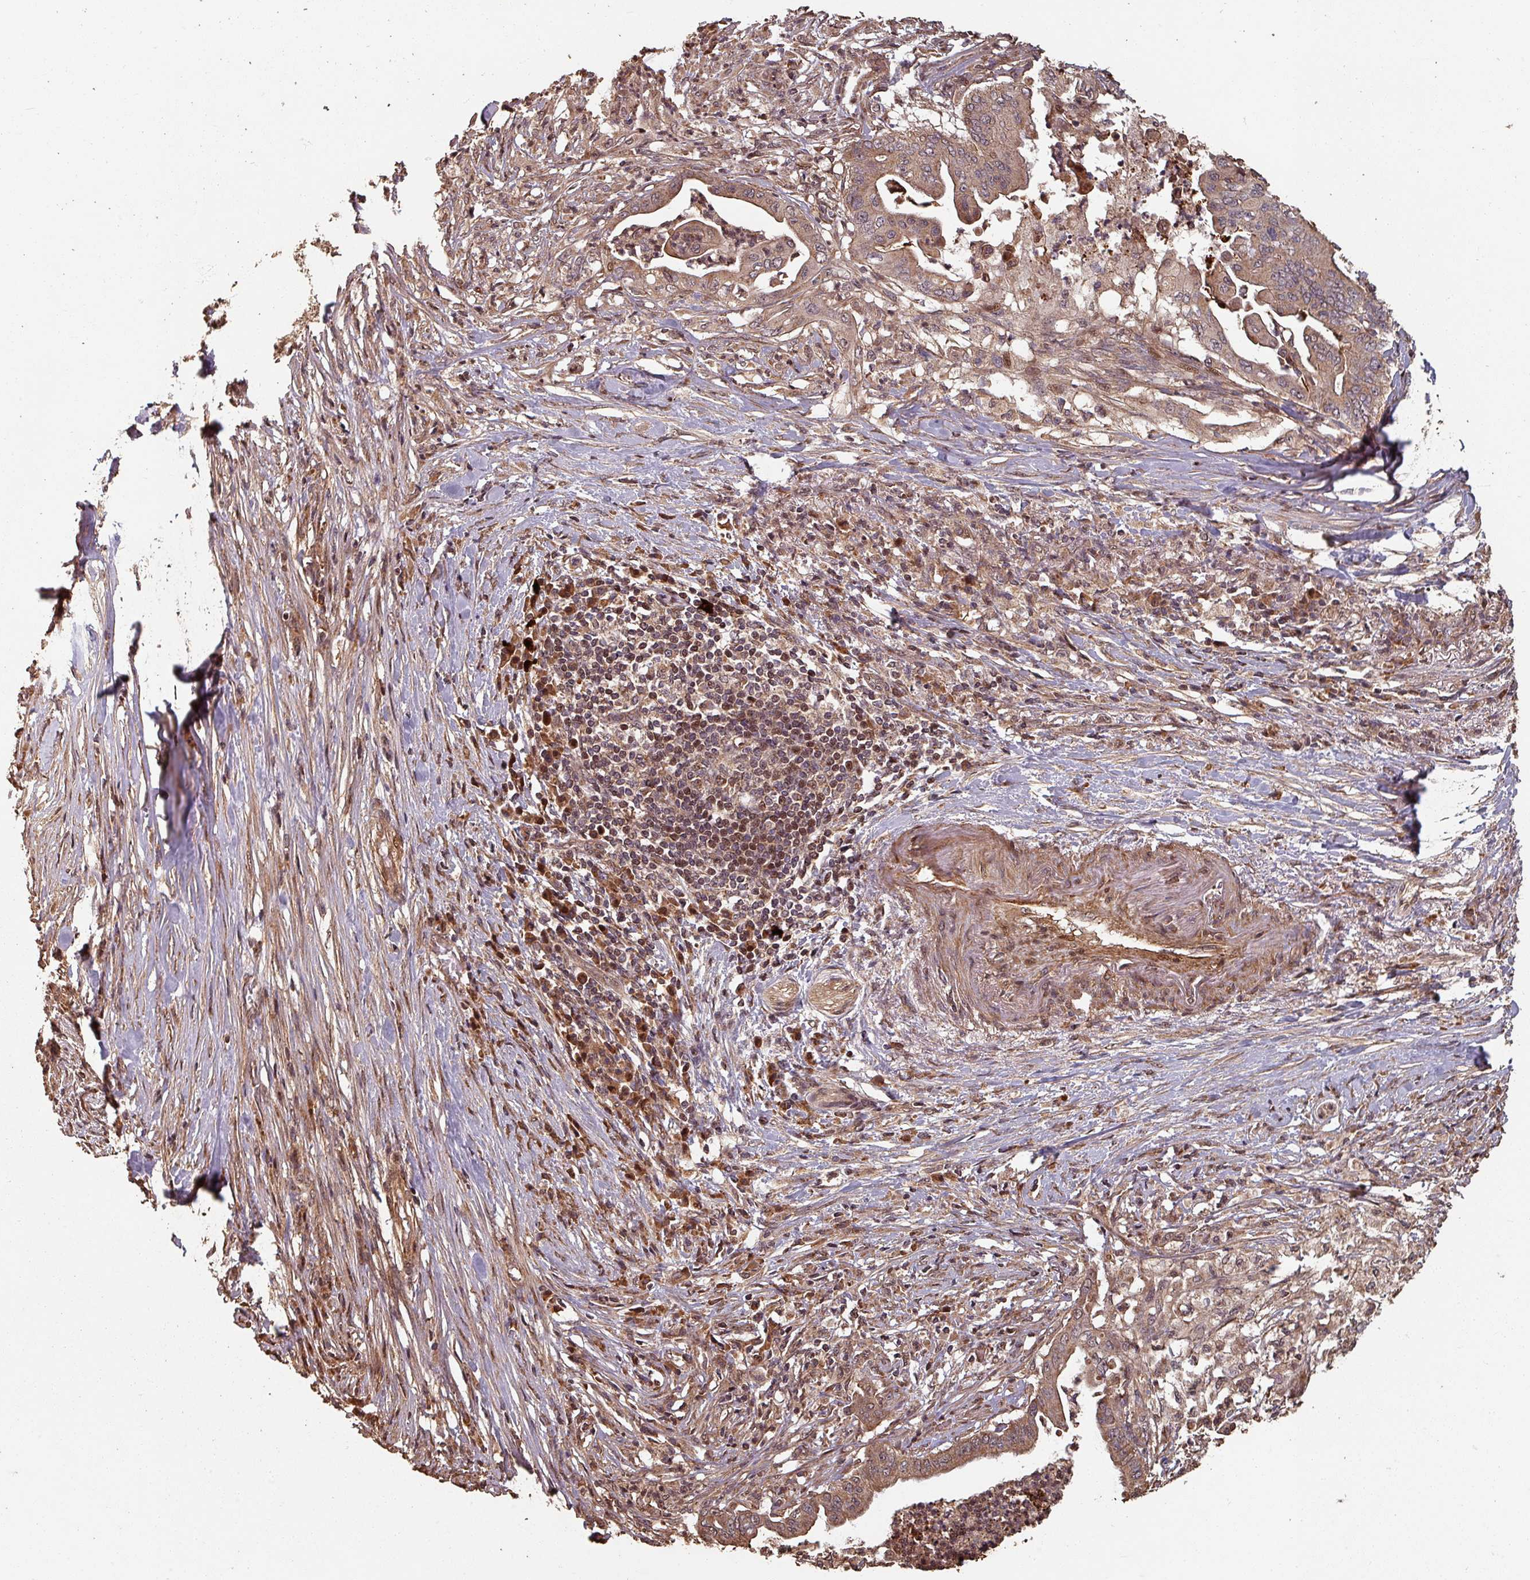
{"staining": {"intensity": "moderate", "quantity": ">75%", "location": "cytoplasmic/membranous"}, "tissue": "pancreatic cancer", "cell_type": "Tumor cells", "image_type": "cancer", "snomed": [{"axis": "morphology", "description": "Adenocarcinoma, NOS"}, {"axis": "topography", "description": "Pancreas"}], "caption": "The image displays immunohistochemical staining of pancreatic adenocarcinoma. There is moderate cytoplasmic/membranous staining is present in about >75% of tumor cells.", "gene": "EID1", "patient": {"sex": "male", "age": 58}}